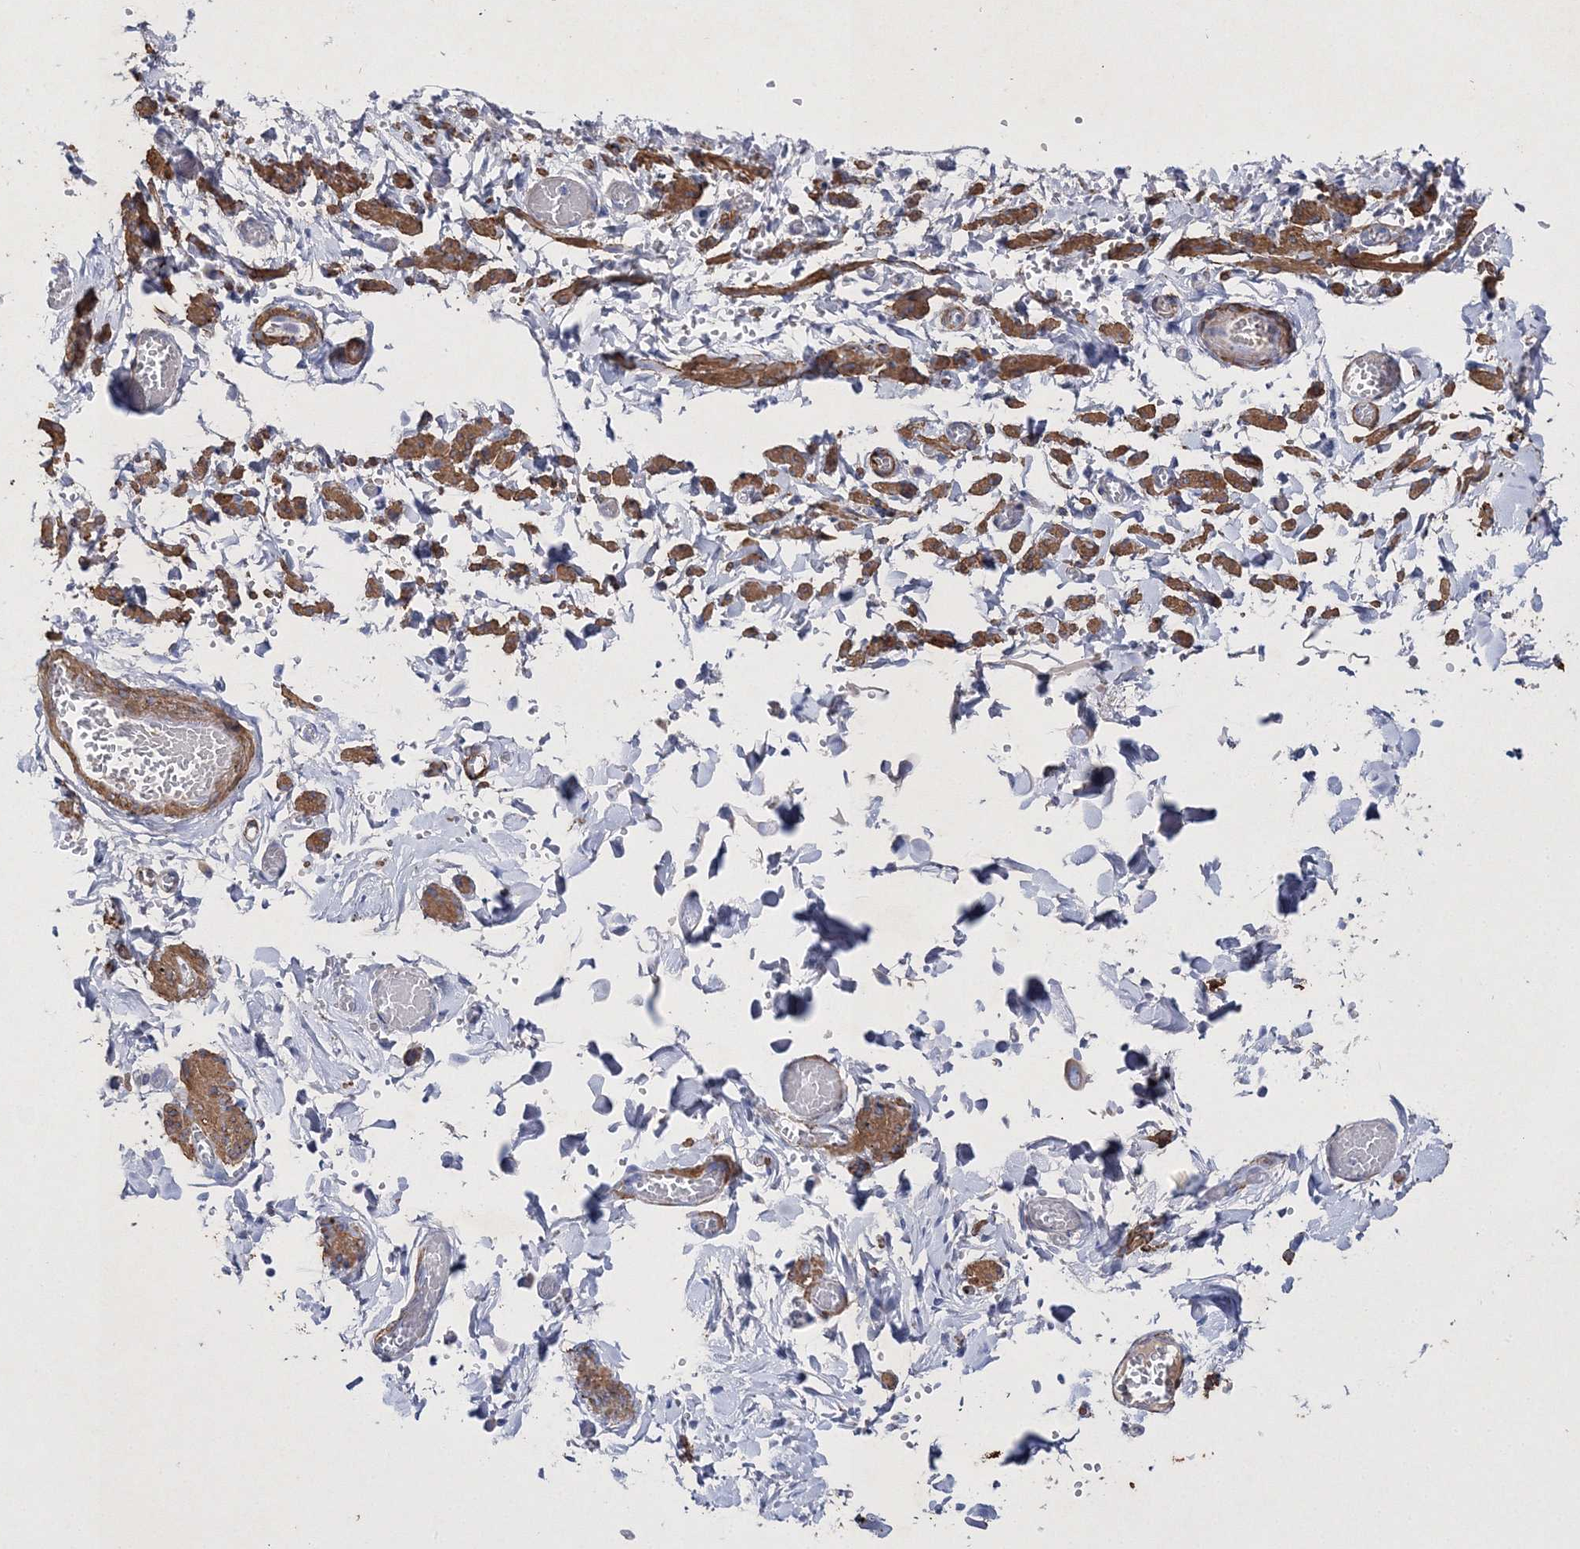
{"staining": {"intensity": "negative", "quantity": "none", "location": "none"}, "tissue": "adipose tissue", "cell_type": "Adipocytes", "image_type": "normal", "snomed": [{"axis": "morphology", "description": "Normal tissue, NOS"}, {"axis": "topography", "description": "Vascular tissue"}, {"axis": "topography", "description": "Fallopian tube"}, {"axis": "topography", "description": "Ovary"}], "caption": "Immunohistochemistry histopathology image of normal adipose tissue: human adipose tissue stained with DAB demonstrates no significant protein expression in adipocytes.", "gene": "RTN2", "patient": {"sex": "female", "age": 67}}